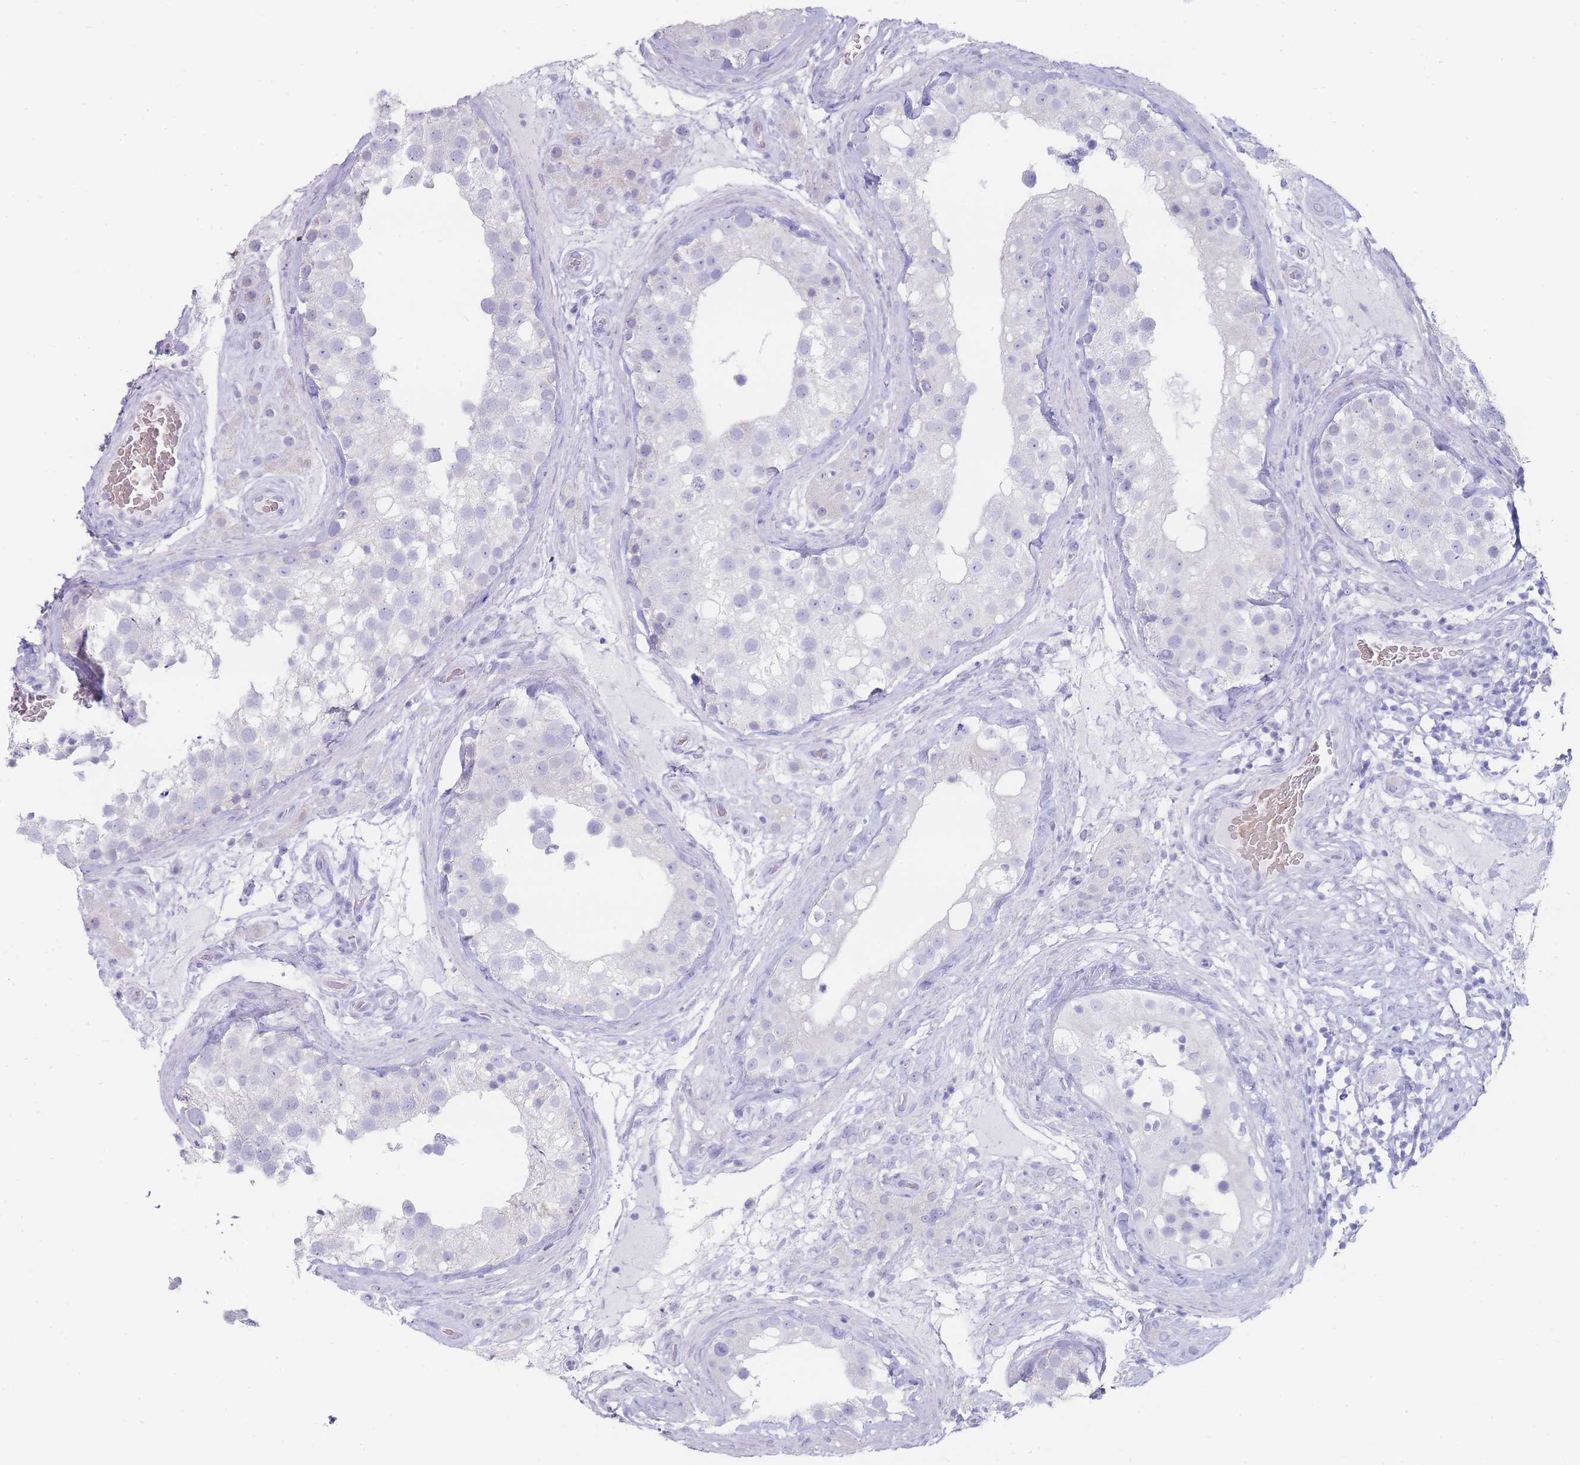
{"staining": {"intensity": "negative", "quantity": "none", "location": "none"}, "tissue": "testis", "cell_type": "Cells in seminiferous ducts", "image_type": "normal", "snomed": [{"axis": "morphology", "description": "Normal tissue, NOS"}, {"axis": "topography", "description": "Testis"}], "caption": "IHC photomicrograph of normal testis: testis stained with DAB exhibits no significant protein positivity in cells in seminiferous ducts.", "gene": "ENSG00000284931", "patient": {"sex": "male", "age": 46}}